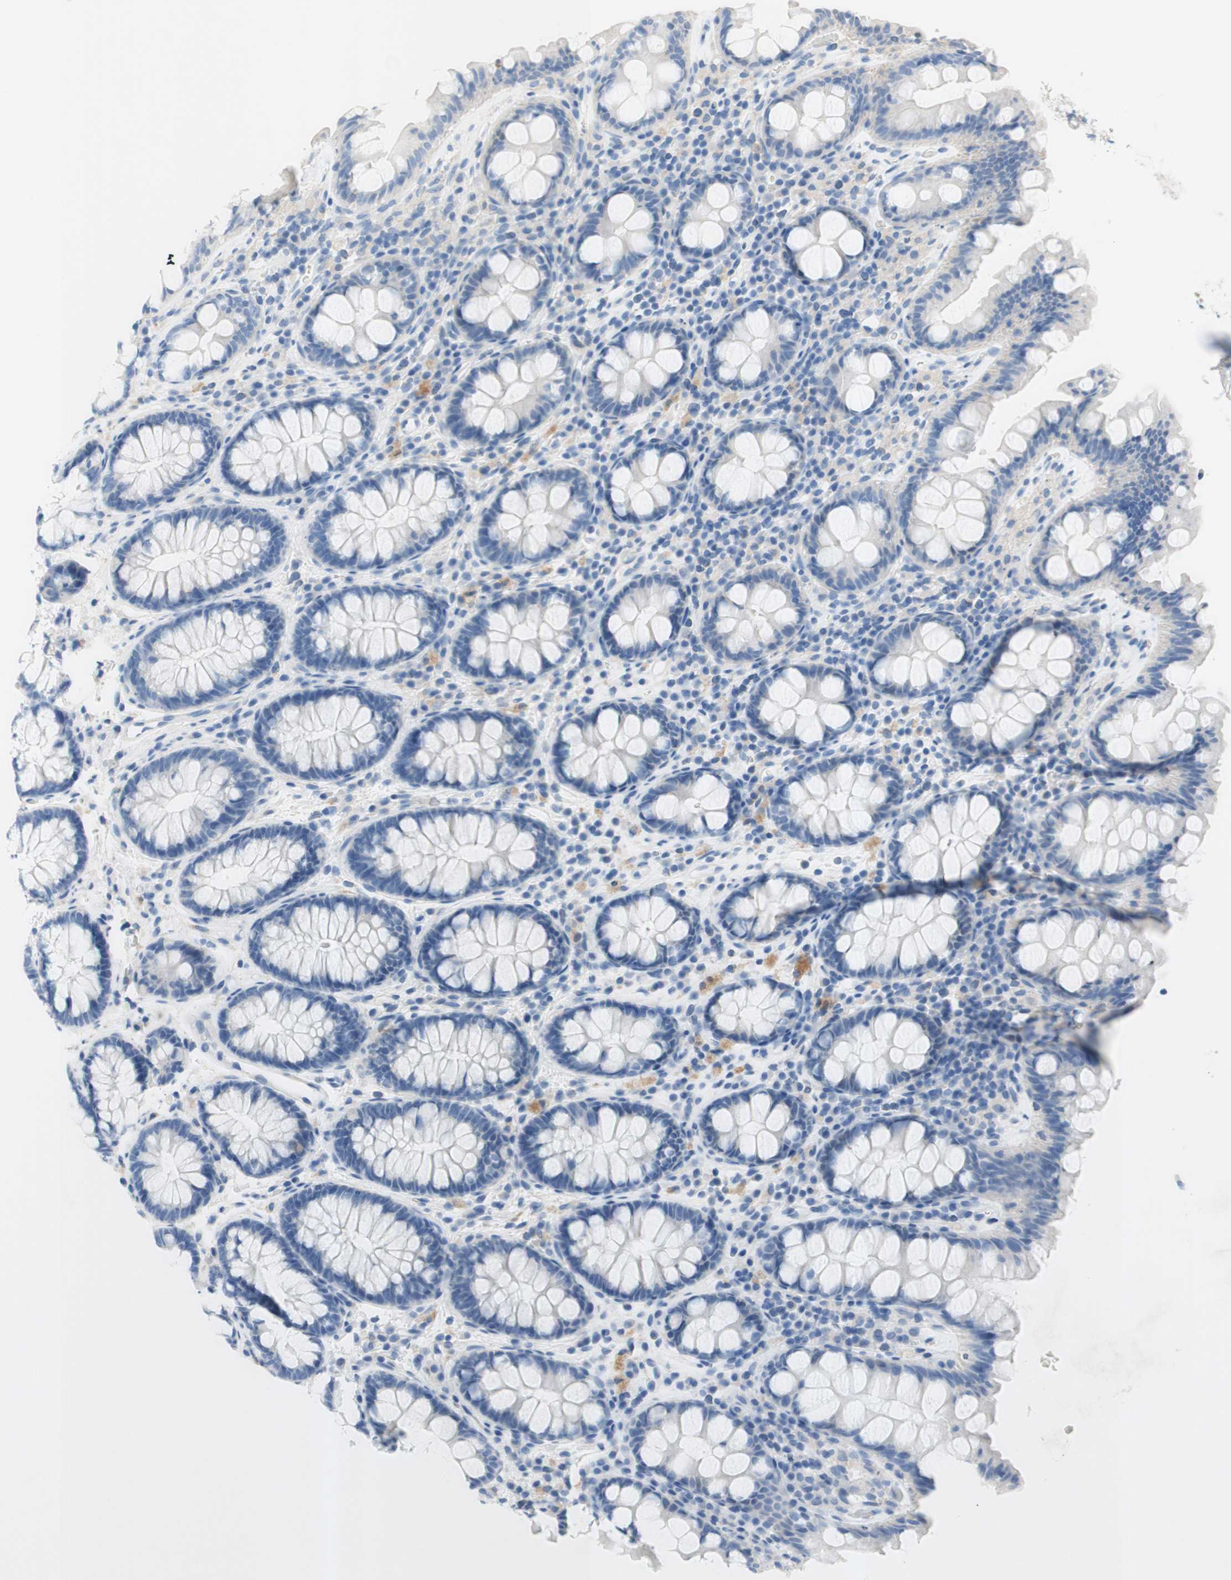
{"staining": {"intensity": "negative", "quantity": "none", "location": "none"}, "tissue": "colon", "cell_type": "Endothelial cells", "image_type": "normal", "snomed": [{"axis": "morphology", "description": "Normal tissue, NOS"}, {"axis": "topography", "description": "Colon"}], "caption": "IHC micrograph of benign colon: colon stained with DAB exhibits no significant protein positivity in endothelial cells. The staining was performed using DAB to visualize the protein expression in brown, while the nuclei were stained in blue with hematoxylin (Magnification: 20x).", "gene": "POLR2J3", "patient": {"sex": "female", "age": 80}}